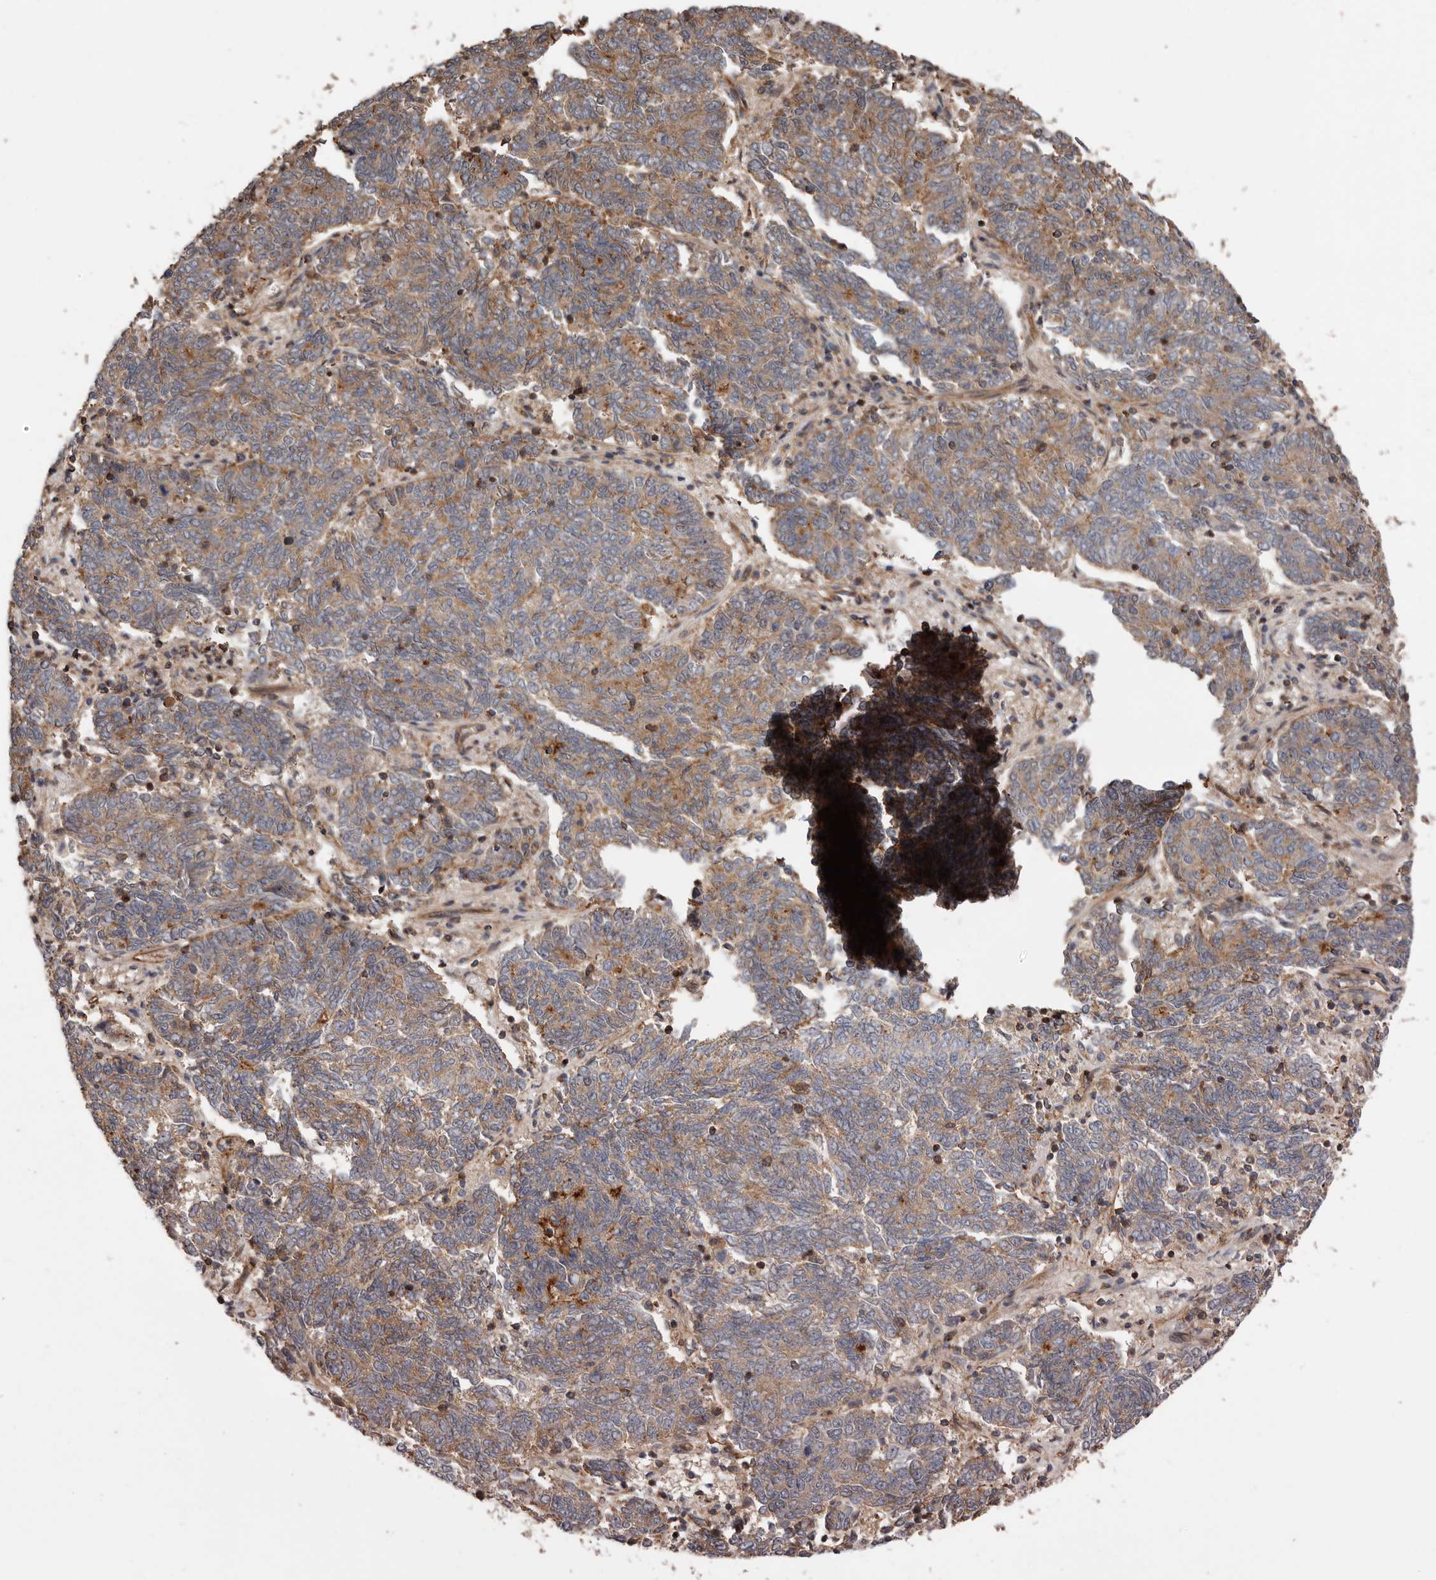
{"staining": {"intensity": "moderate", "quantity": ">75%", "location": "cytoplasmic/membranous"}, "tissue": "endometrial cancer", "cell_type": "Tumor cells", "image_type": "cancer", "snomed": [{"axis": "morphology", "description": "Adenocarcinoma, NOS"}, {"axis": "topography", "description": "Endometrium"}], "caption": "The image shows immunohistochemical staining of endometrial cancer. There is moderate cytoplasmic/membranous expression is present in approximately >75% of tumor cells. (DAB IHC with brightfield microscopy, high magnification).", "gene": "PNRC2", "patient": {"sex": "female", "age": 80}}